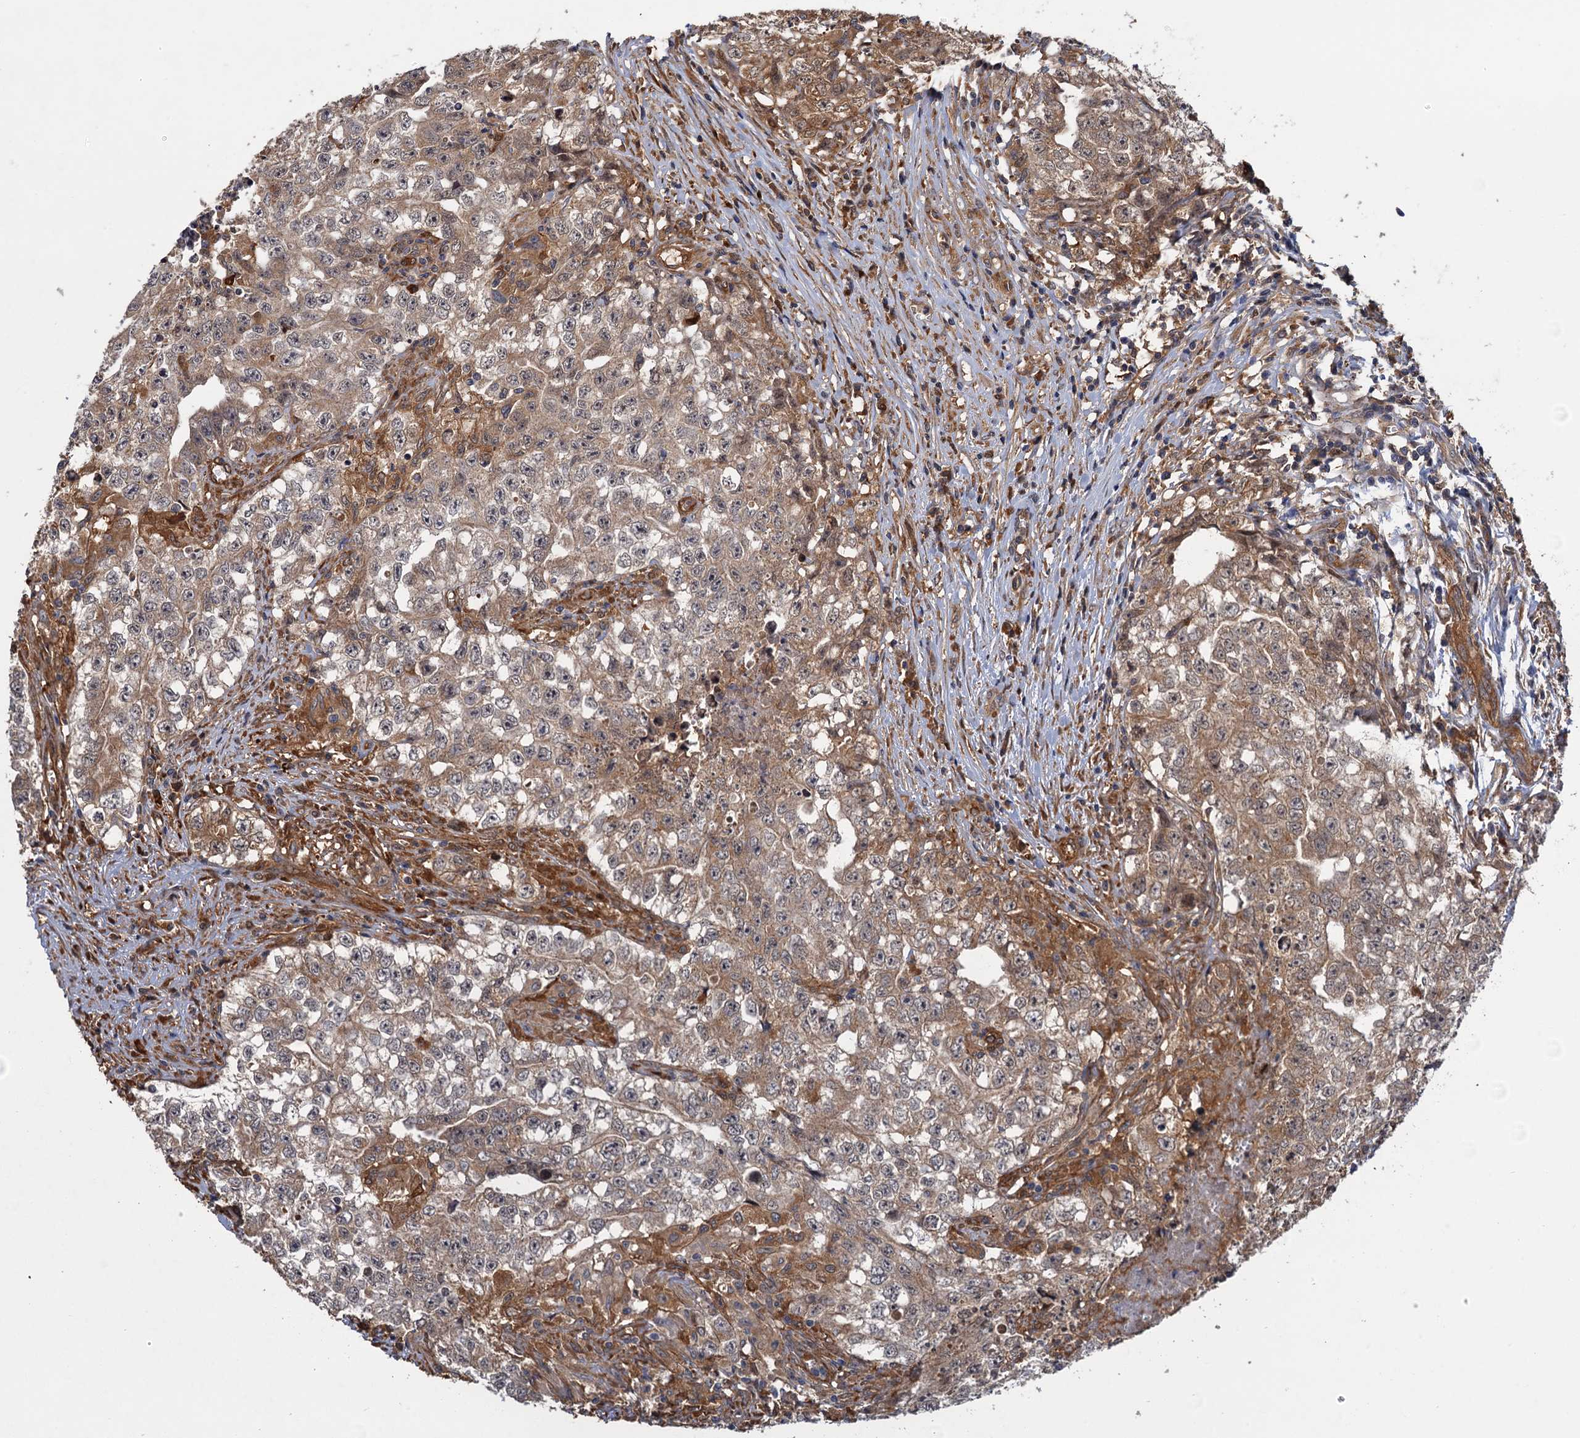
{"staining": {"intensity": "moderate", "quantity": ">75%", "location": "cytoplasmic/membranous"}, "tissue": "testis cancer", "cell_type": "Tumor cells", "image_type": "cancer", "snomed": [{"axis": "morphology", "description": "Seminoma, NOS"}, {"axis": "morphology", "description": "Carcinoma, Embryonal, NOS"}, {"axis": "topography", "description": "Testis"}], "caption": "Immunohistochemical staining of human testis seminoma reveals moderate cytoplasmic/membranous protein positivity in about >75% of tumor cells.", "gene": "NEK8", "patient": {"sex": "male", "age": 43}}